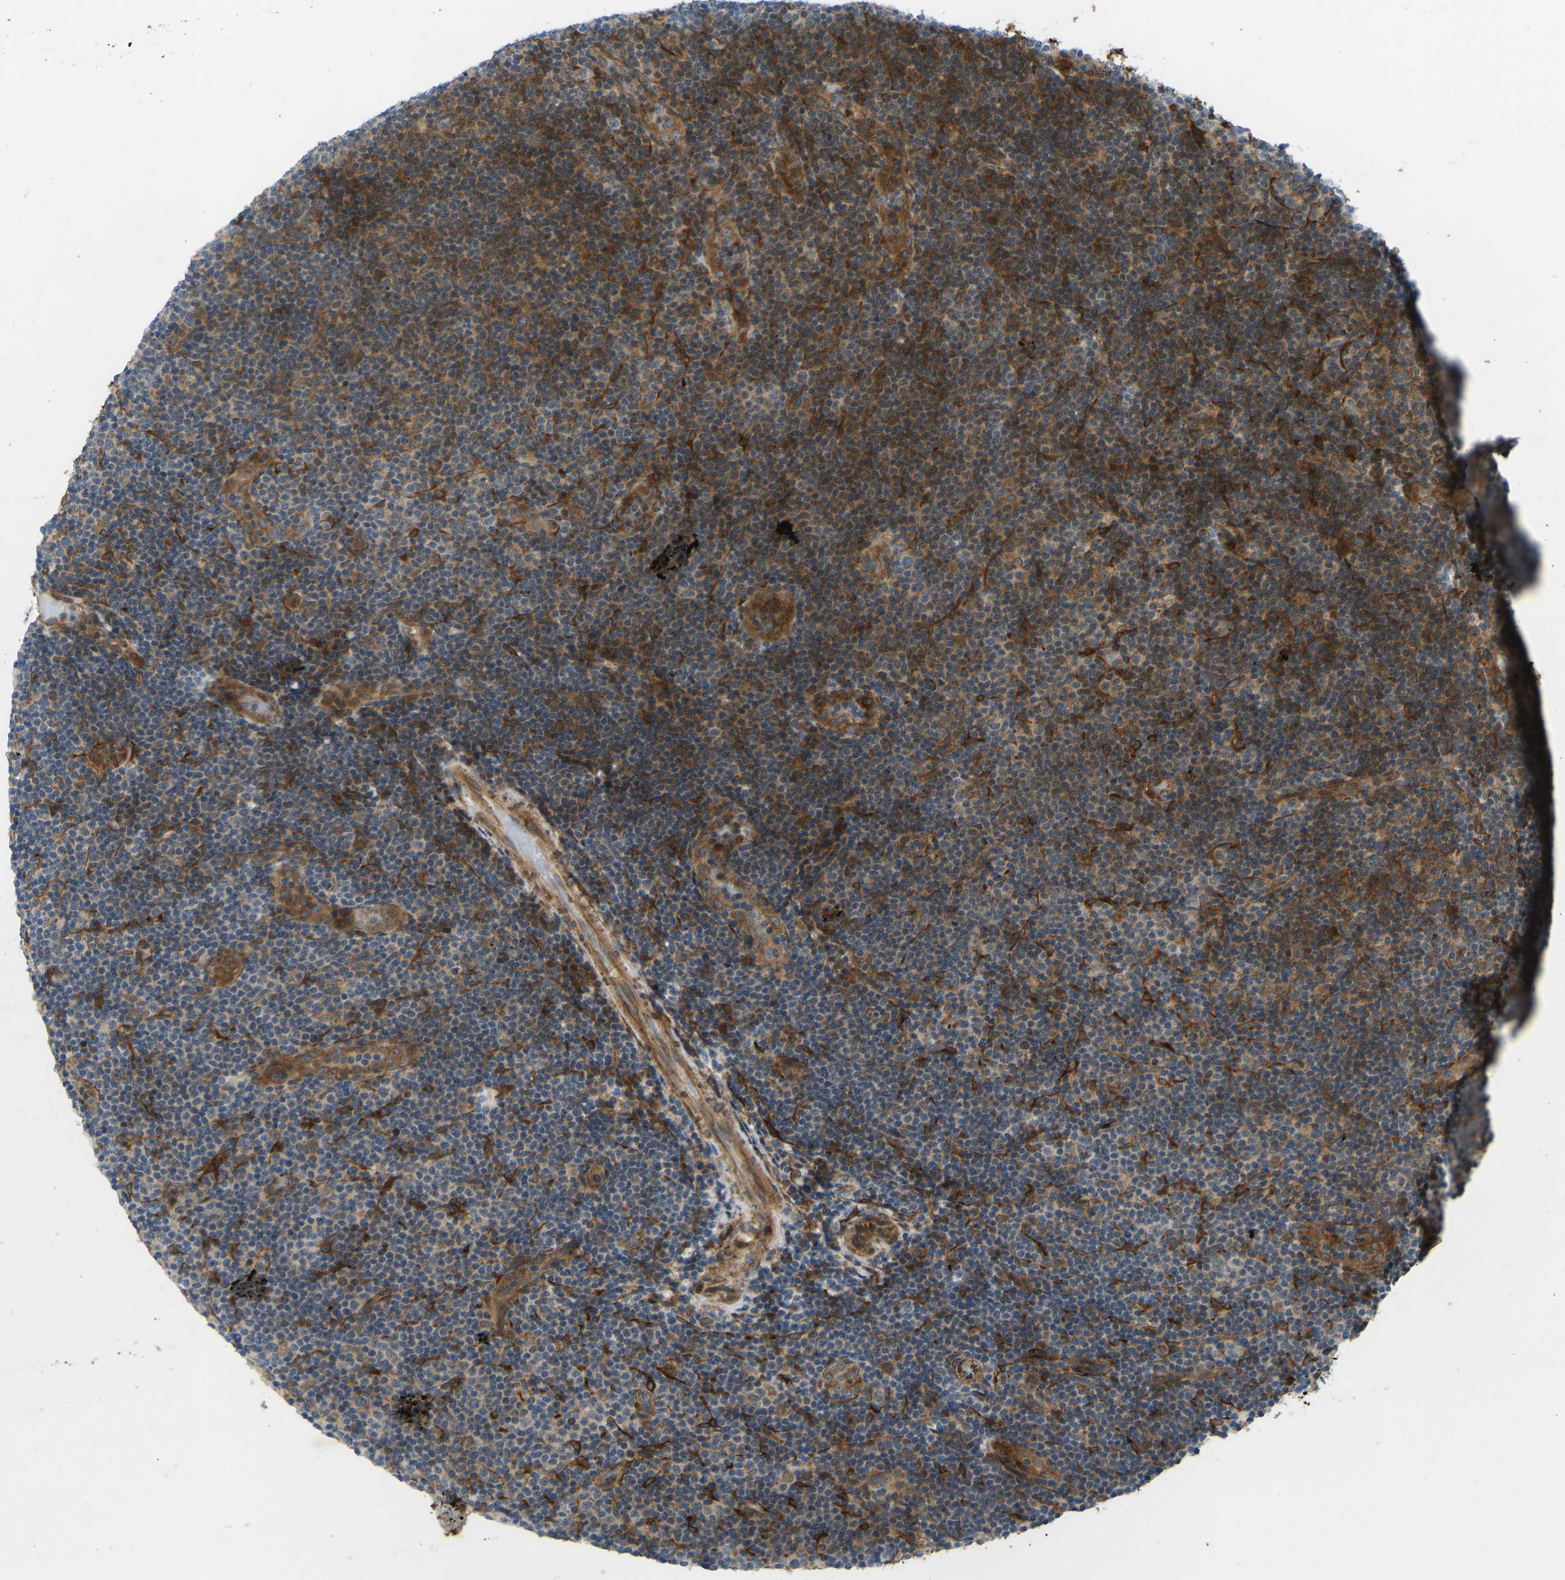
{"staining": {"intensity": "moderate", "quantity": "25%-75%", "location": "cytoplasmic/membranous"}, "tissue": "lymphoma", "cell_type": "Tumor cells", "image_type": "cancer", "snomed": [{"axis": "morphology", "description": "Malignant lymphoma, non-Hodgkin's type, Low grade"}, {"axis": "topography", "description": "Lymph node"}], "caption": "Low-grade malignant lymphoma, non-Hodgkin's type tissue reveals moderate cytoplasmic/membranous staining in about 25%-75% of tumor cells (DAB (3,3'-diaminobenzidine) = brown stain, brightfield microscopy at high magnification).", "gene": "OS9", "patient": {"sex": "male", "age": 83}}